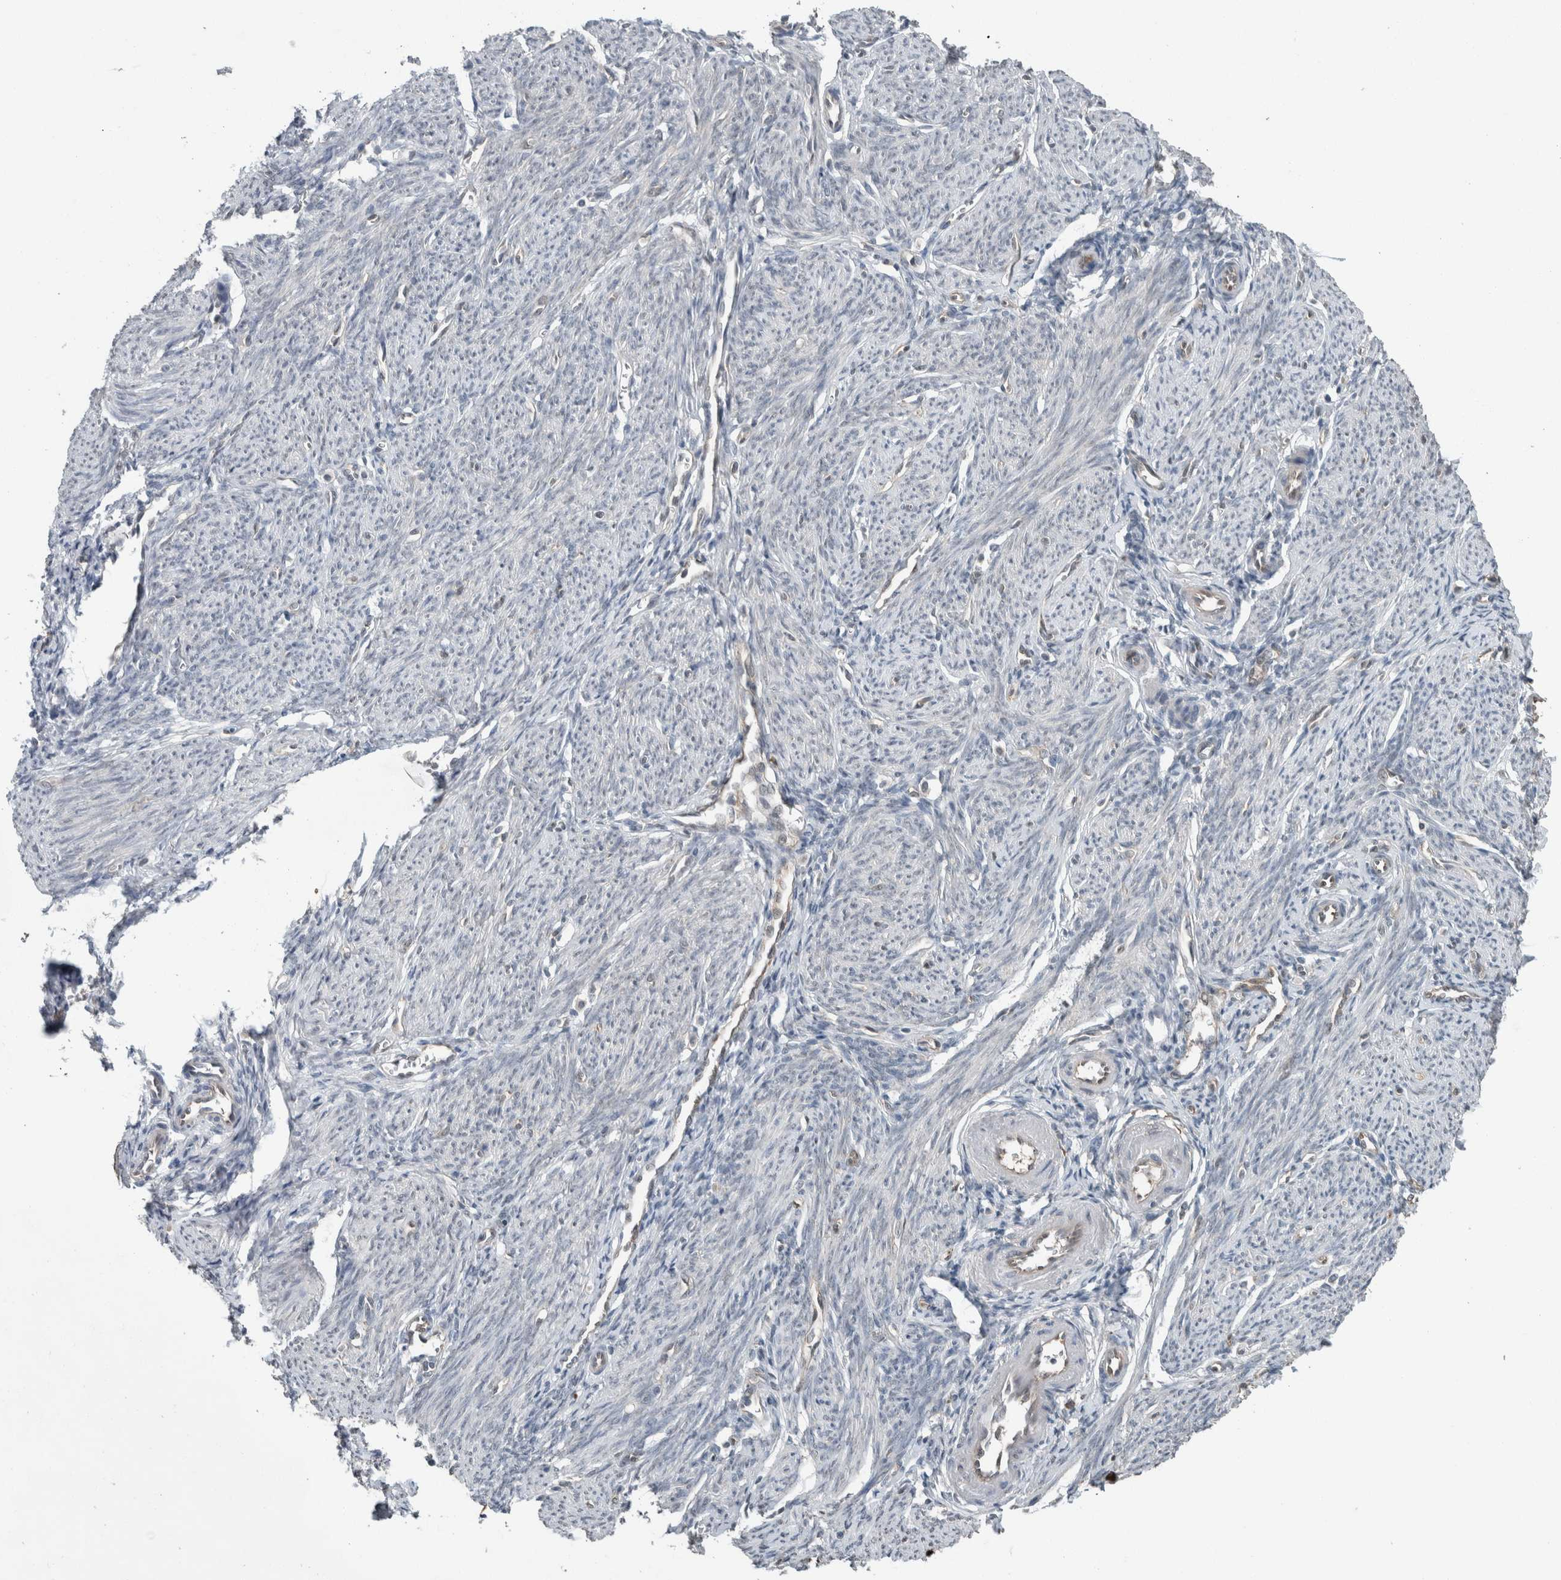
{"staining": {"intensity": "negative", "quantity": "none", "location": "none"}, "tissue": "endometrium", "cell_type": "Cells in endometrial stroma", "image_type": "normal", "snomed": [{"axis": "morphology", "description": "Normal tissue, NOS"}, {"axis": "morphology", "description": "Adenocarcinoma, NOS"}, {"axis": "topography", "description": "Endometrium"}], "caption": "A micrograph of endometrium stained for a protein shows no brown staining in cells in endometrial stroma. The staining was performed using DAB to visualize the protein expression in brown, while the nuclei were stained in blue with hematoxylin (Magnification: 20x).", "gene": "MYO1E", "patient": {"sex": "female", "age": 57}}